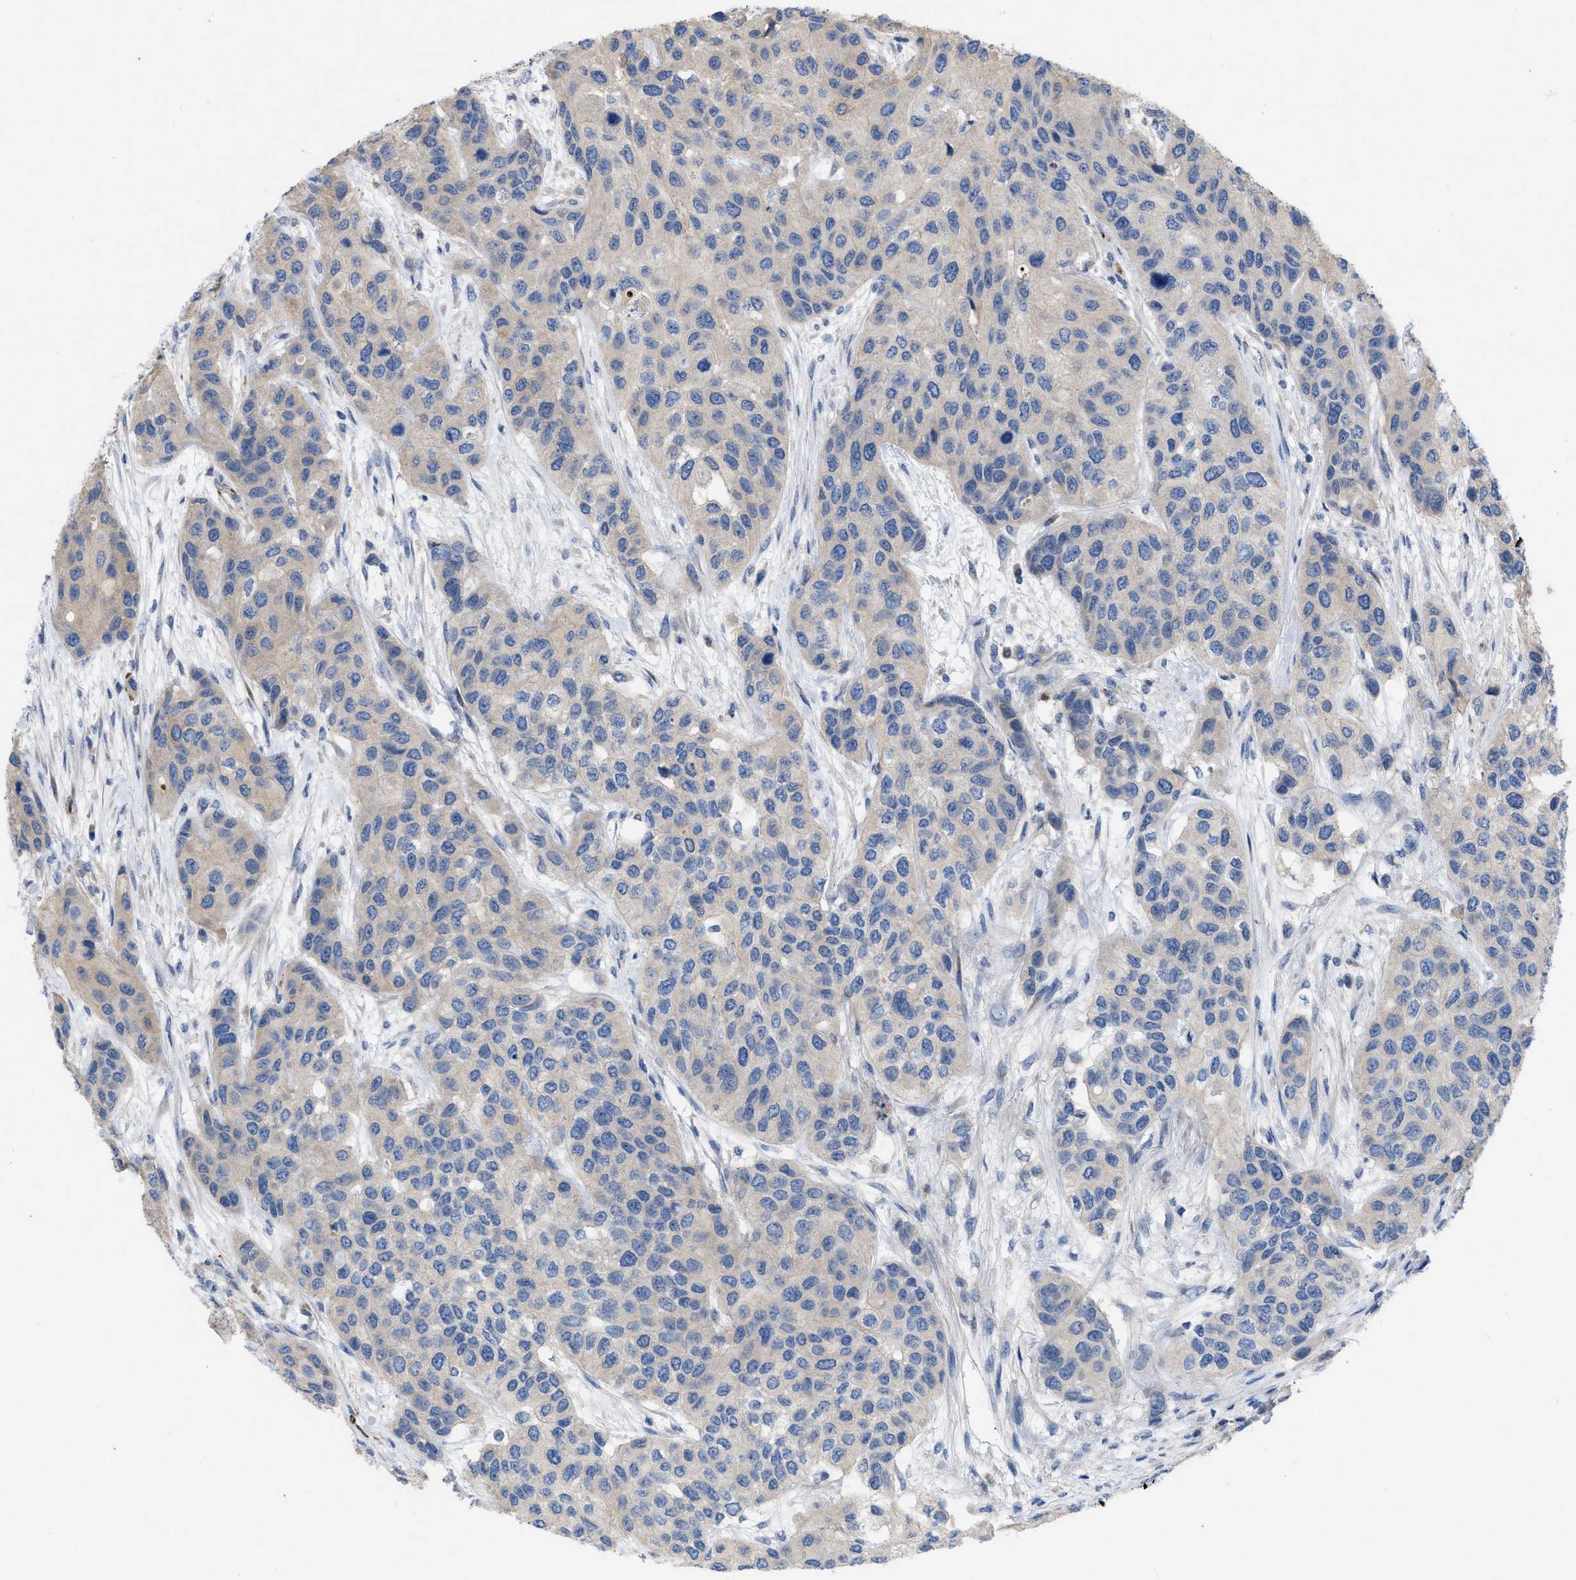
{"staining": {"intensity": "negative", "quantity": "none", "location": "none"}, "tissue": "urothelial cancer", "cell_type": "Tumor cells", "image_type": "cancer", "snomed": [{"axis": "morphology", "description": "Urothelial carcinoma, High grade"}, {"axis": "topography", "description": "Urinary bladder"}], "caption": "Immunohistochemistry (IHC) image of human urothelial carcinoma (high-grade) stained for a protein (brown), which reveals no expression in tumor cells.", "gene": "PLPPR5", "patient": {"sex": "female", "age": 56}}